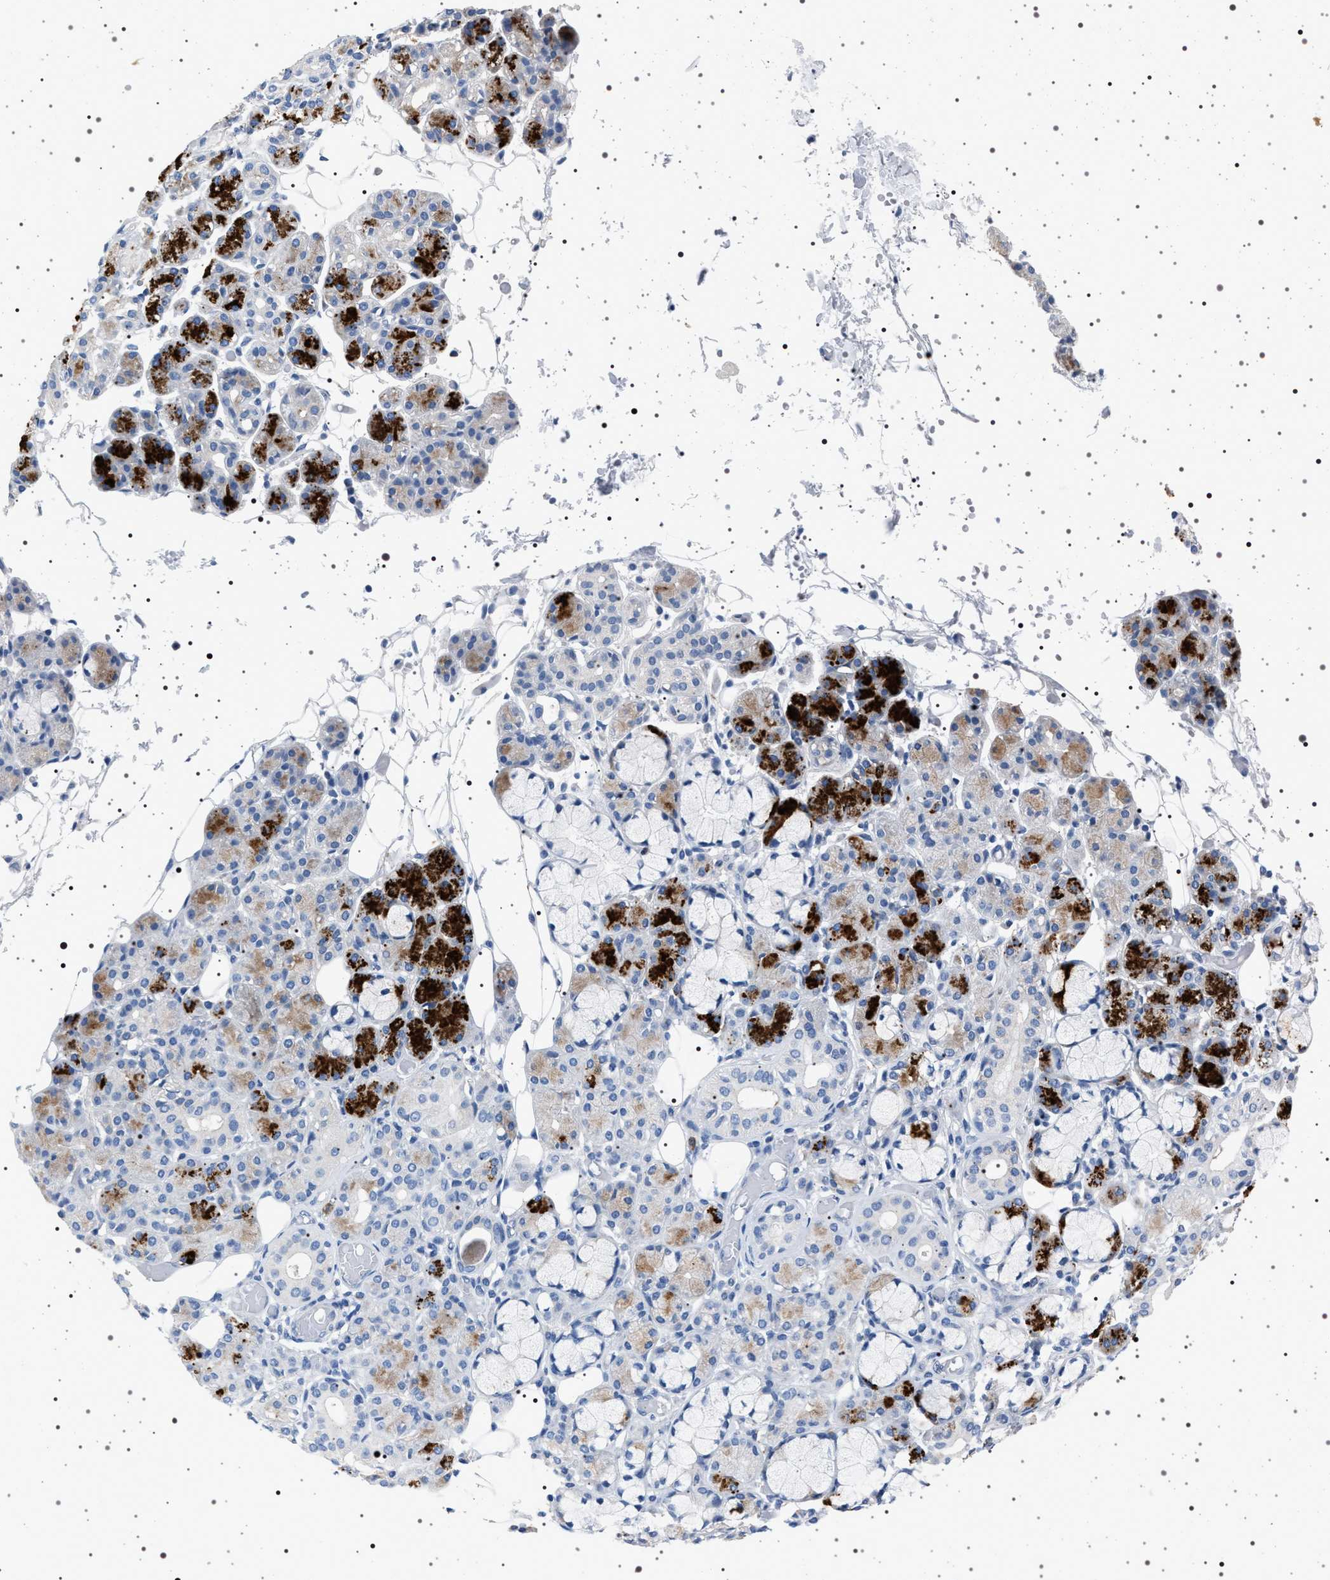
{"staining": {"intensity": "strong", "quantity": "<25%", "location": "cytoplasmic/membranous"}, "tissue": "salivary gland", "cell_type": "Glandular cells", "image_type": "normal", "snomed": [{"axis": "morphology", "description": "Normal tissue, NOS"}, {"axis": "topography", "description": "Salivary gland"}], "caption": "Strong cytoplasmic/membranous staining is appreciated in approximately <25% of glandular cells in unremarkable salivary gland.", "gene": "NAT9", "patient": {"sex": "male", "age": 63}}